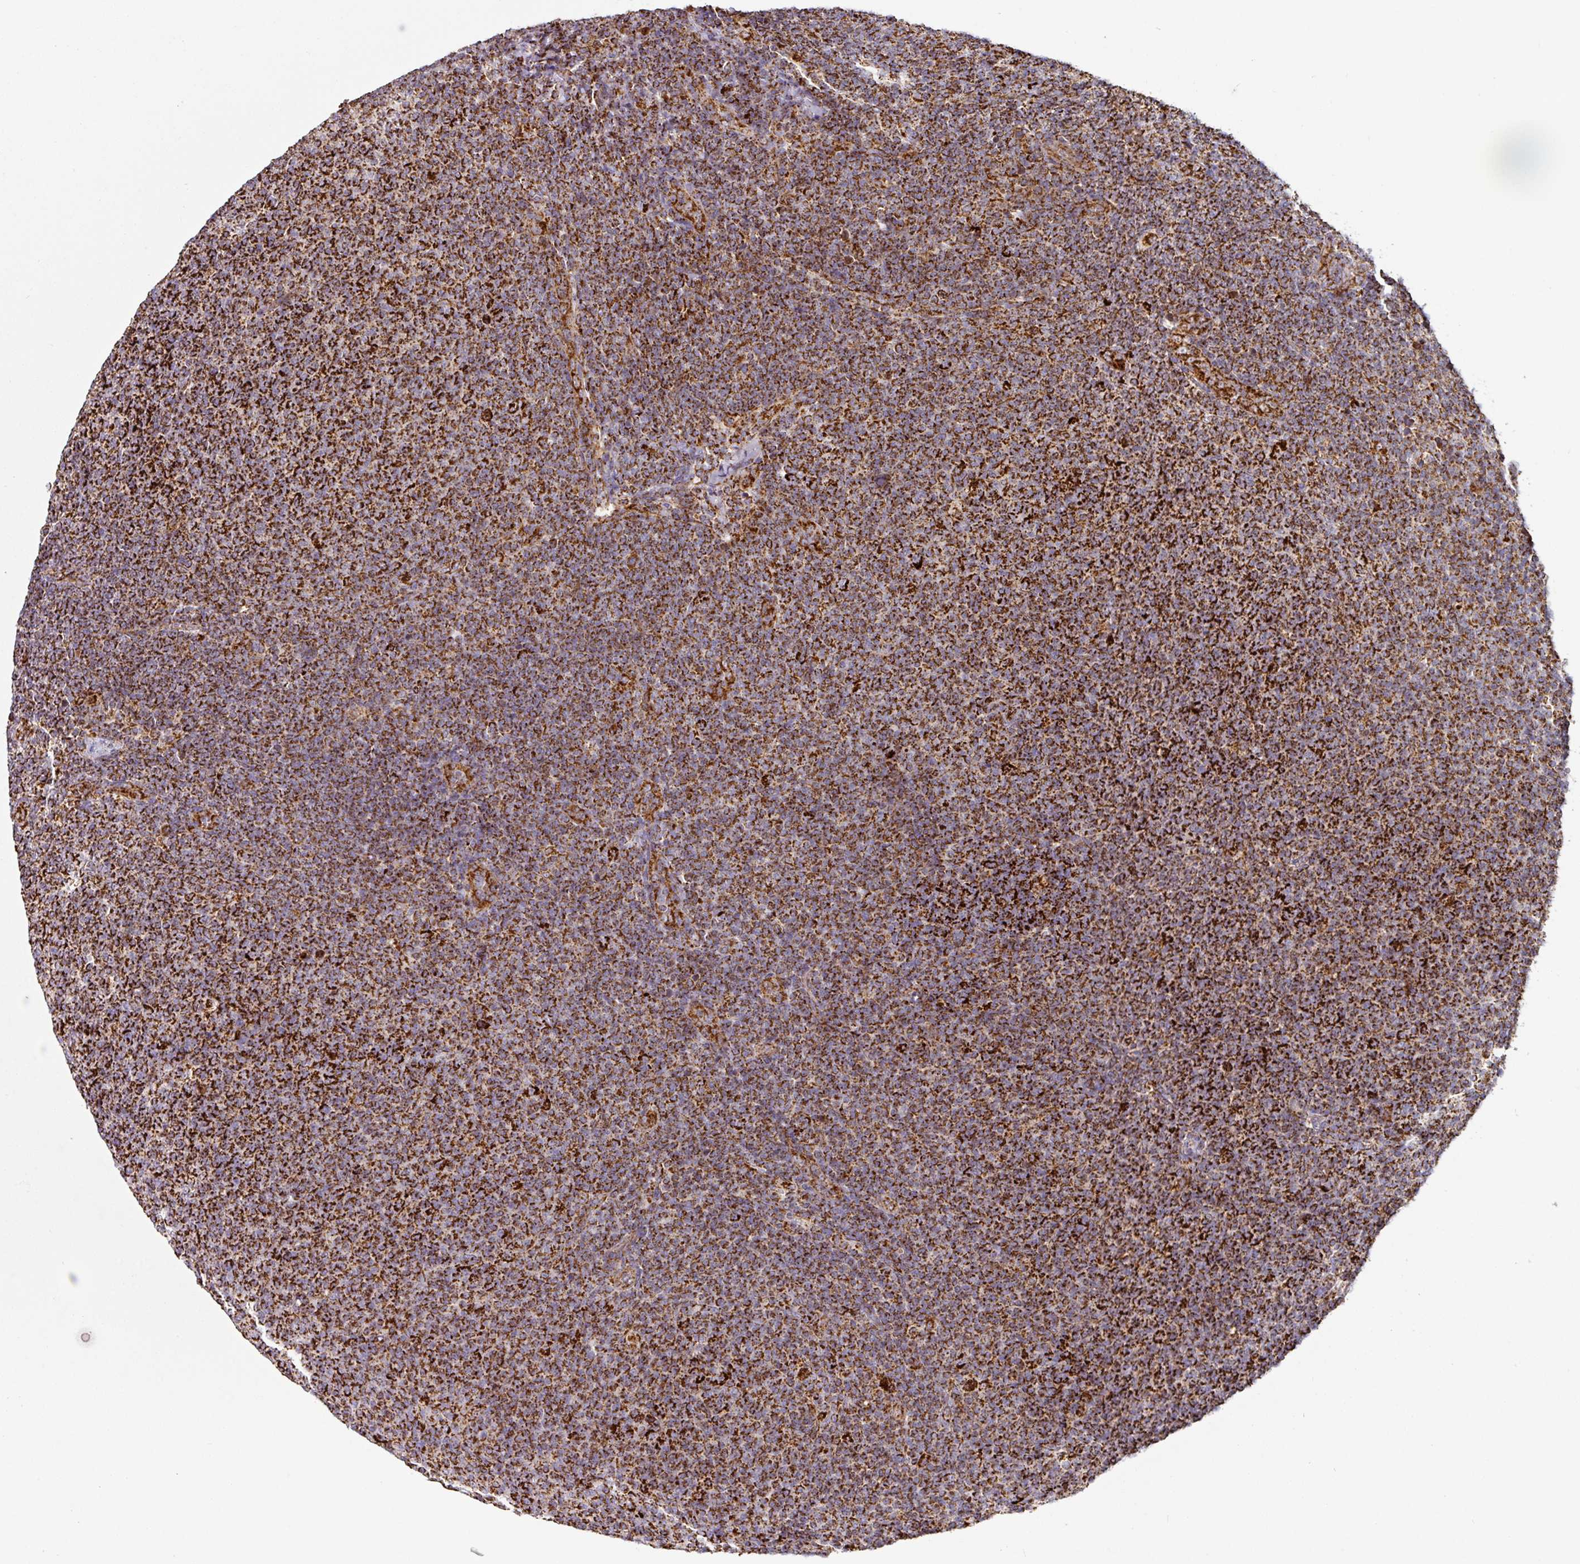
{"staining": {"intensity": "strong", "quantity": ">75%", "location": "cytoplasmic/membranous"}, "tissue": "lymphoma", "cell_type": "Tumor cells", "image_type": "cancer", "snomed": [{"axis": "morphology", "description": "Malignant lymphoma, non-Hodgkin's type, Low grade"}, {"axis": "topography", "description": "Lymph node"}], "caption": "Strong cytoplasmic/membranous protein positivity is present in about >75% of tumor cells in lymphoma.", "gene": "TRAP1", "patient": {"sex": "male", "age": 66}}